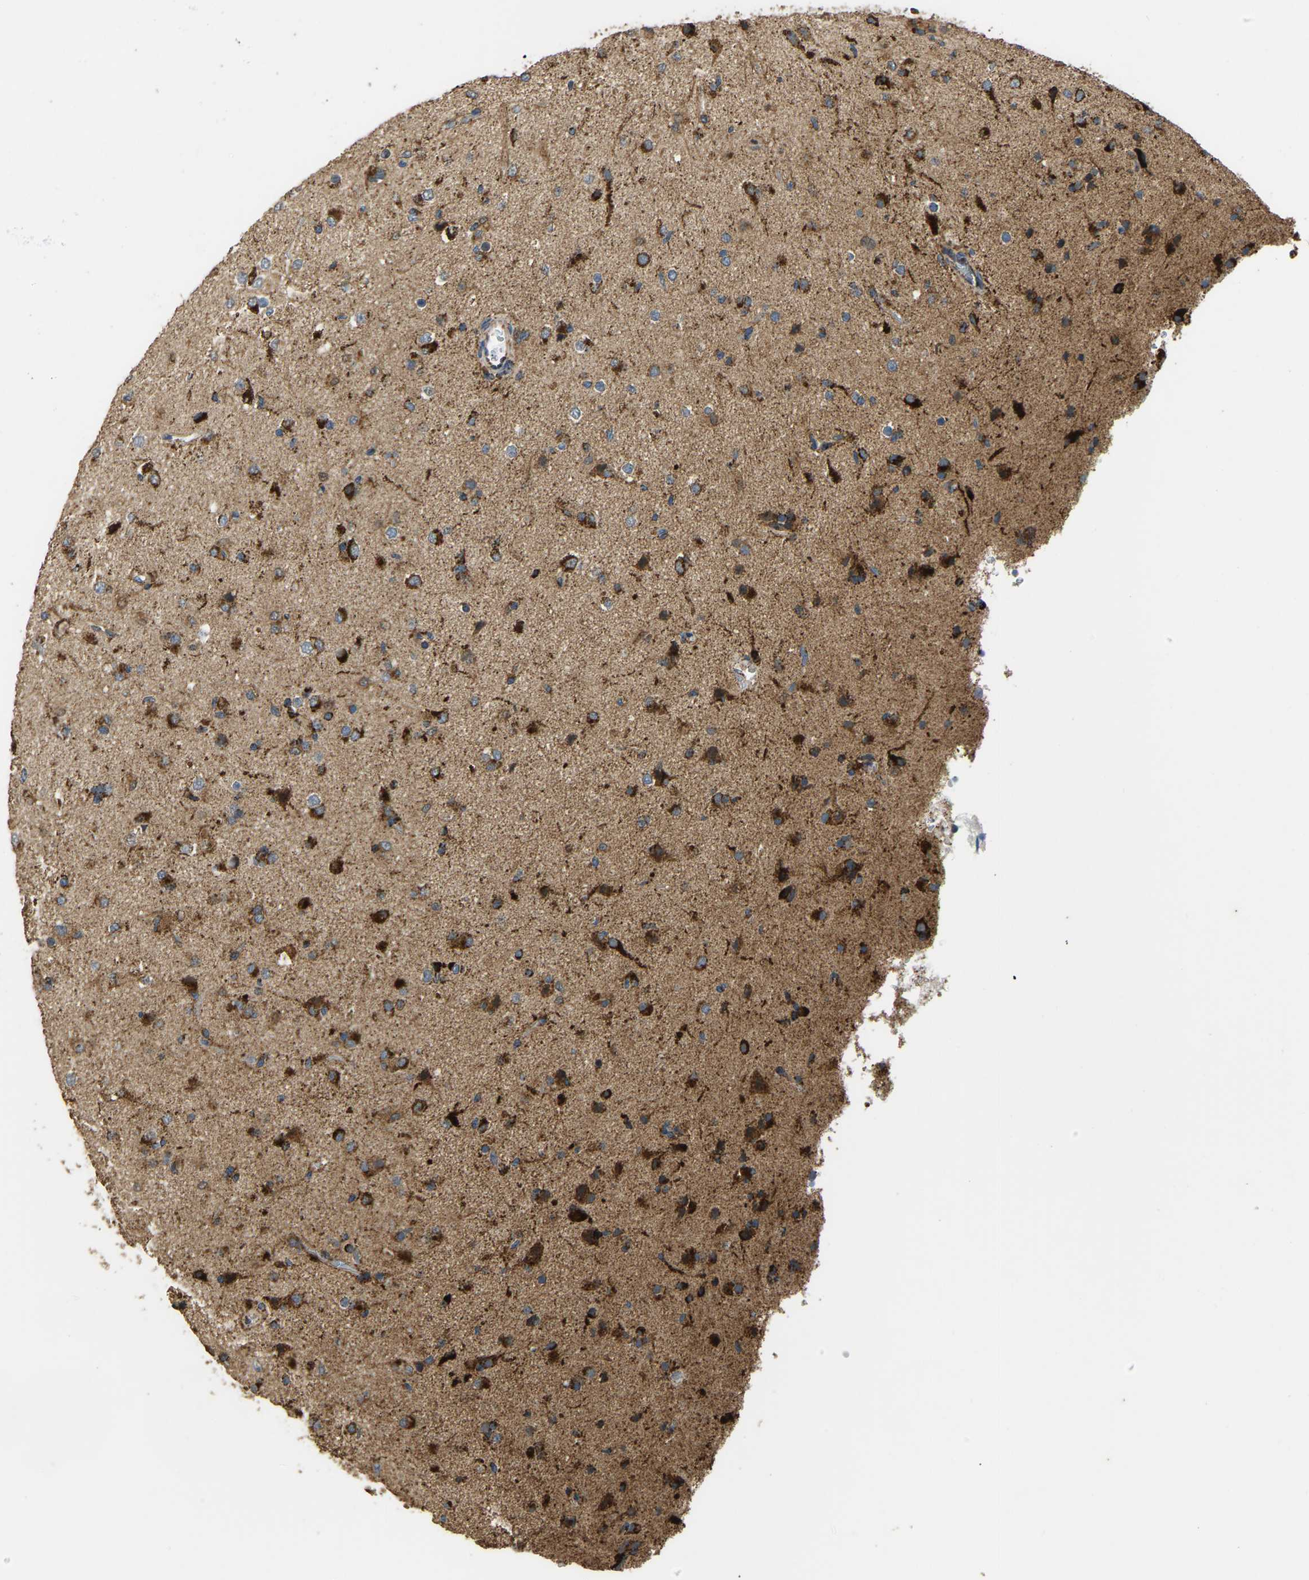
{"staining": {"intensity": "strong", "quantity": ">75%", "location": "cytoplasmic/membranous"}, "tissue": "glioma", "cell_type": "Tumor cells", "image_type": "cancer", "snomed": [{"axis": "morphology", "description": "Glioma, malignant, Low grade"}, {"axis": "topography", "description": "Brain"}], "caption": "Immunohistochemistry (IHC) image of neoplastic tissue: glioma stained using IHC exhibits high levels of strong protein expression localized specifically in the cytoplasmic/membranous of tumor cells, appearing as a cytoplasmic/membranous brown color.", "gene": "TUFM", "patient": {"sex": "male", "age": 65}}